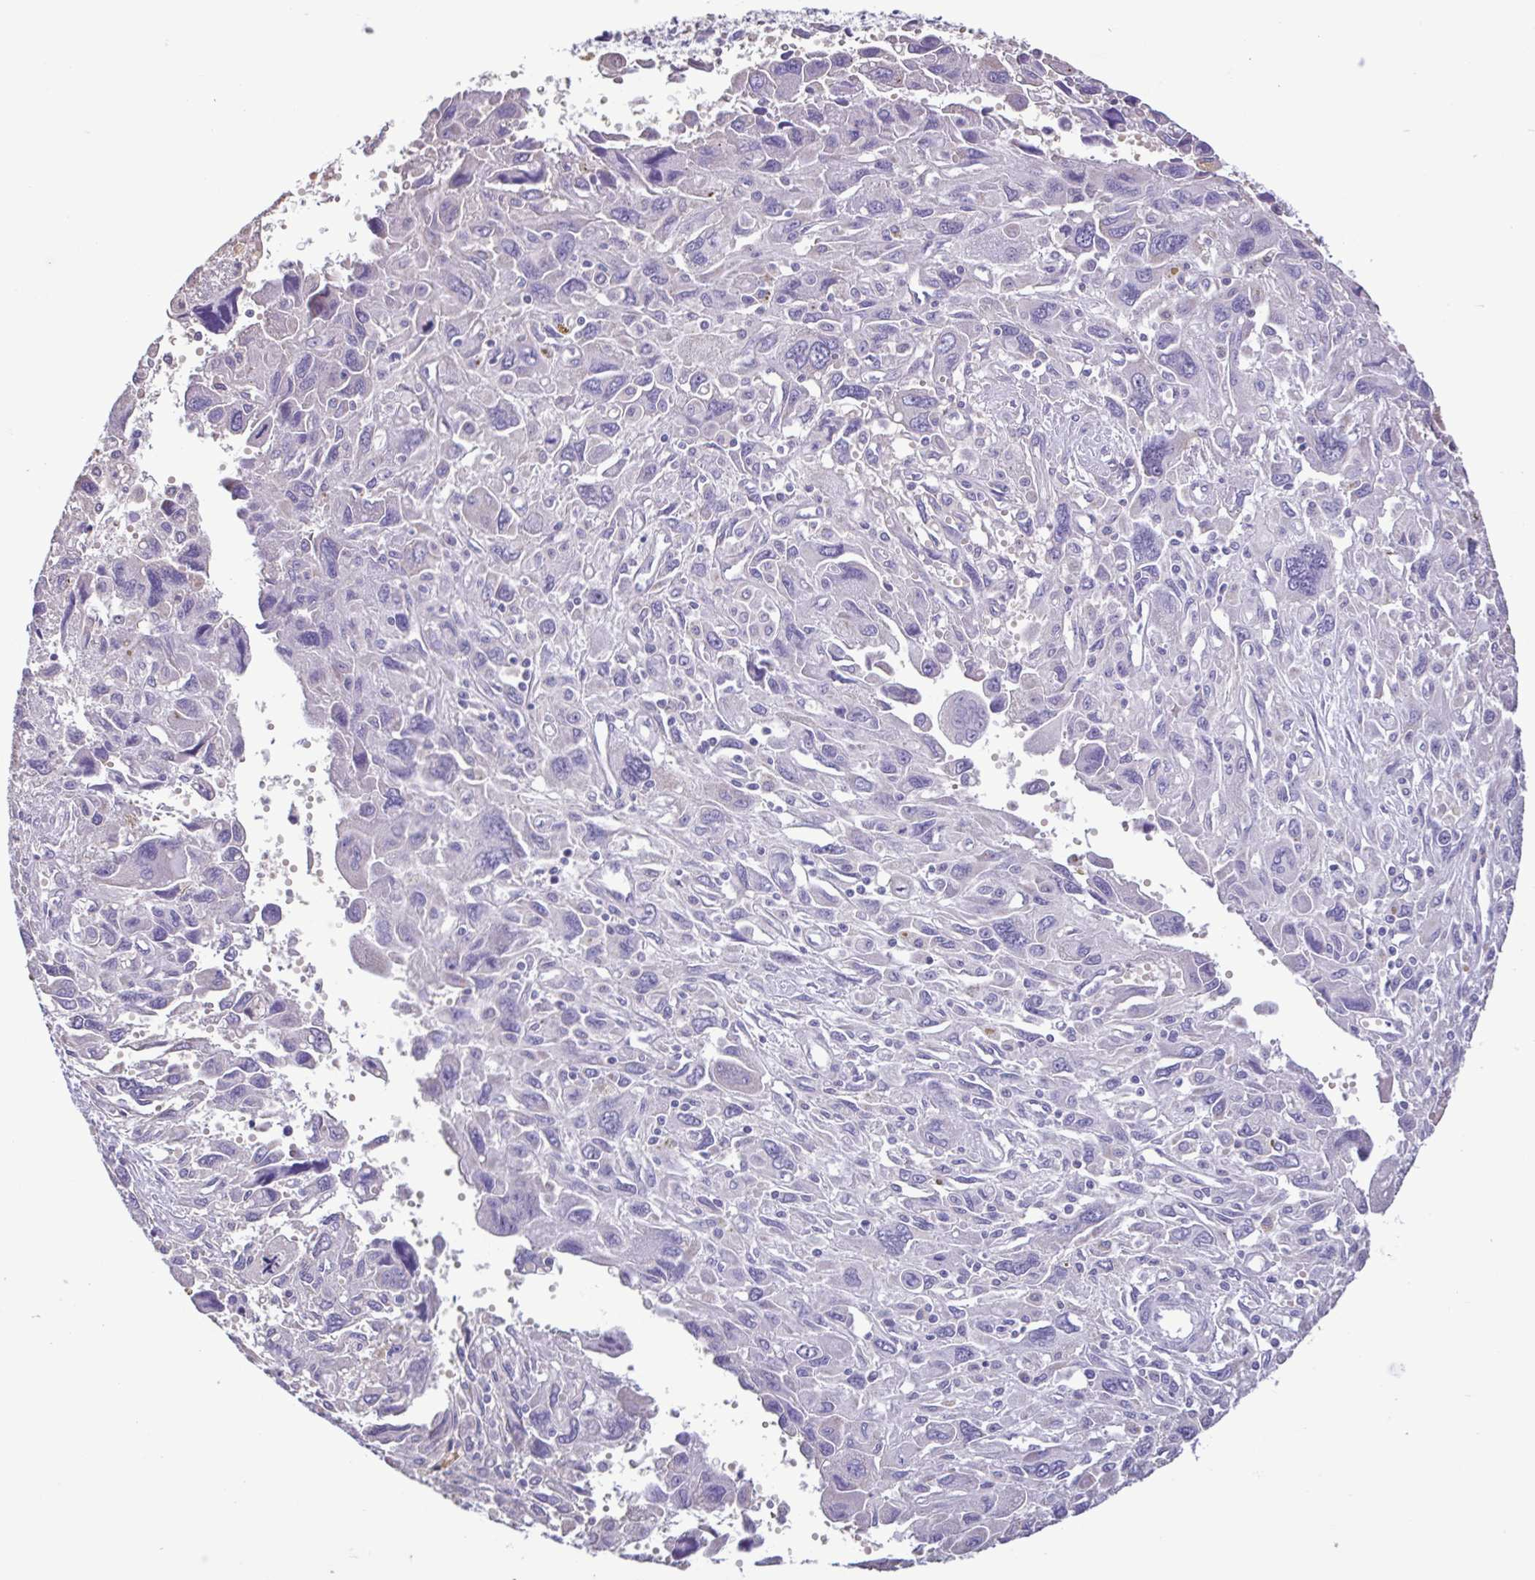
{"staining": {"intensity": "negative", "quantity": "none", "location": "none"}, "tissue": "pancreatic cancer", "cell_type": "Tumor cells", "image_type": "cancer", "snomed": [{"axis": "morphology", "description": "Adenocarcinoma, NOS"}, {"axis": "topography", "description": "Pancreas"}], "caption": "This is an immunohistochemistry image of pancreatic cancer. There is no positivity in tumor cells.", "gene": "CBY2", "patient": {"sex": "female", "age": 47}}